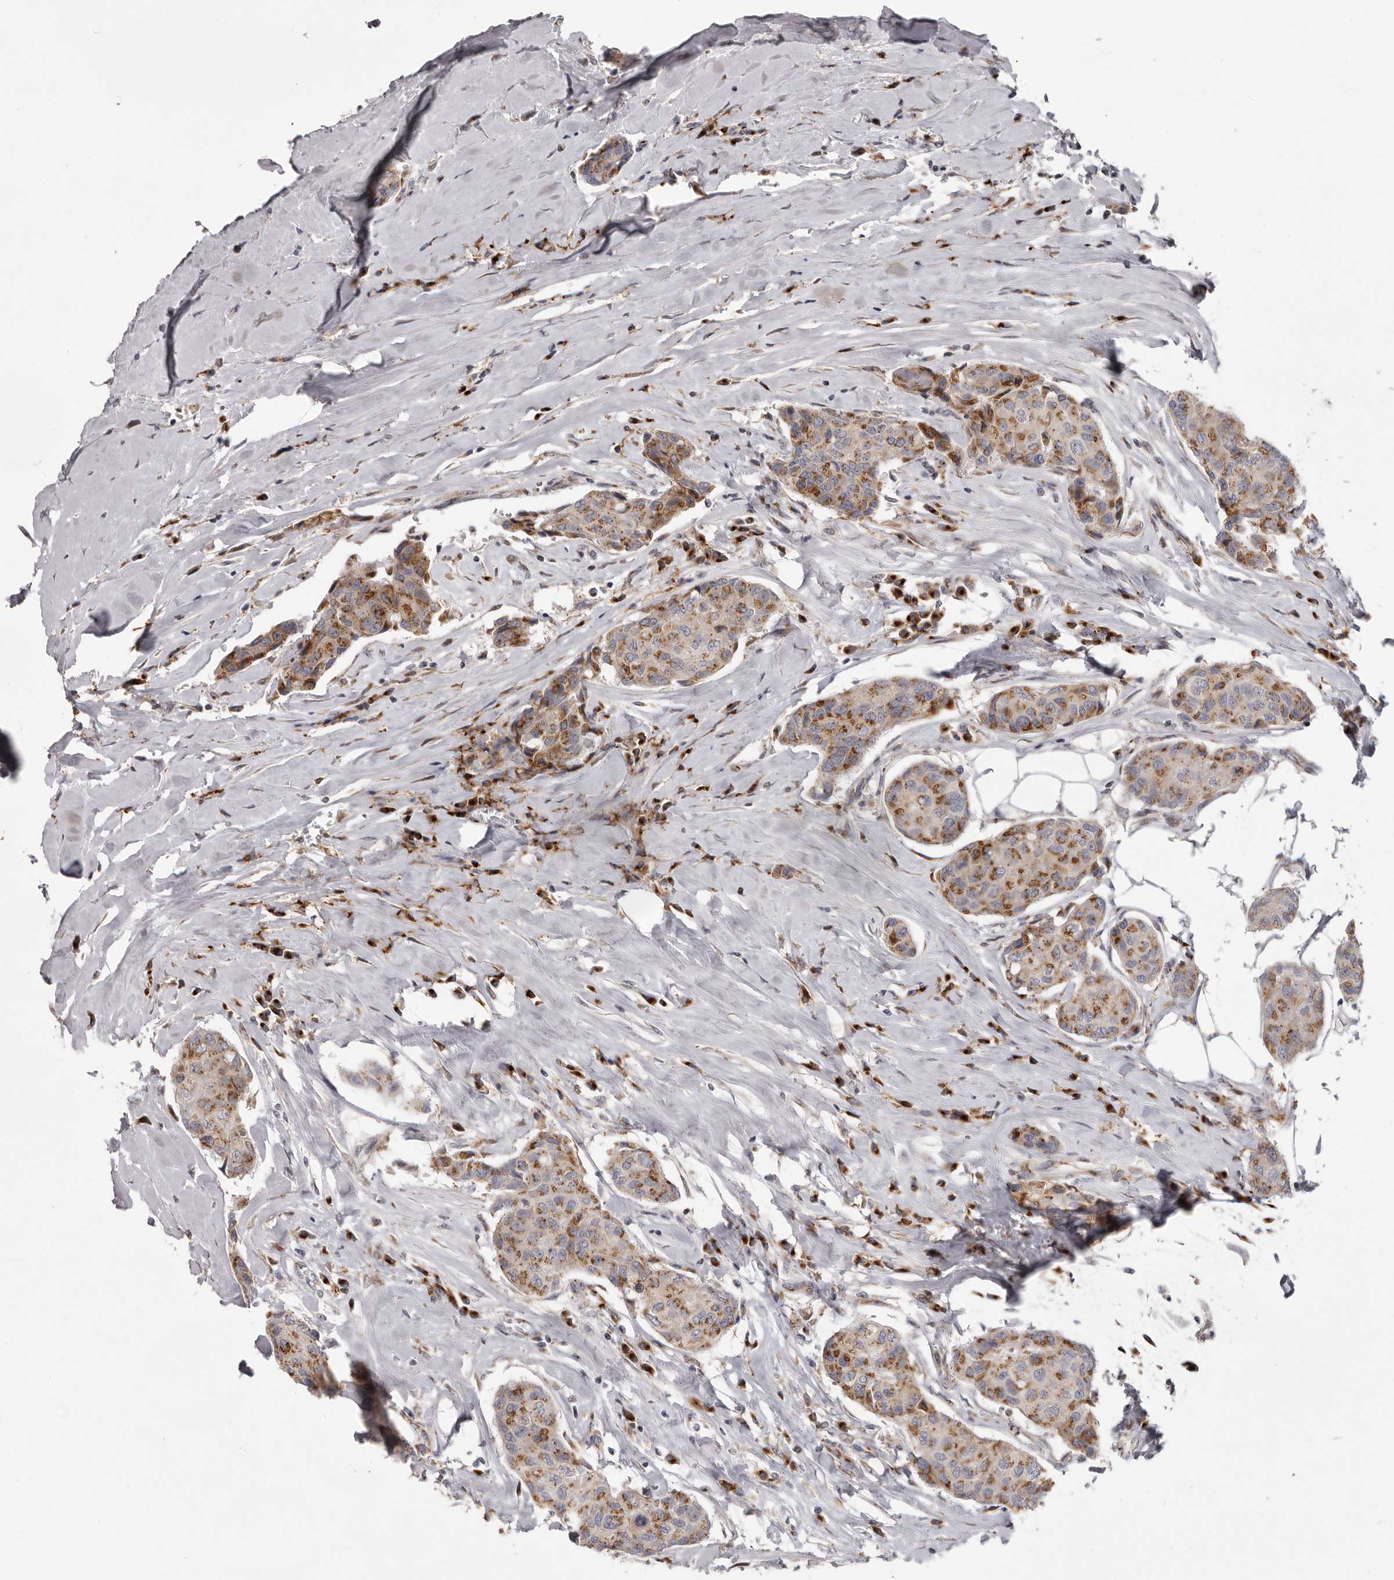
{"staining": {"intensity": "moderate", "quantity": ">75%", "location": "cytoplasmic/membranous"}, "tissue": "breast cancer", "cell_type": "Tumor cells", "image_type": "cancer", "snomed": [{"axis": "morphology", "description": "Duct carcinoma"}, {"axis": "topography", "description": "Breast"}], "caption": "A high-resolution image shows IHC staining of breast cancer, which reveals moderate cytoplasmic/membranous expression in approximately >75% of tumor cells.", "gene": "WDR47", "patient": {"sex": "female", "age": 80}}